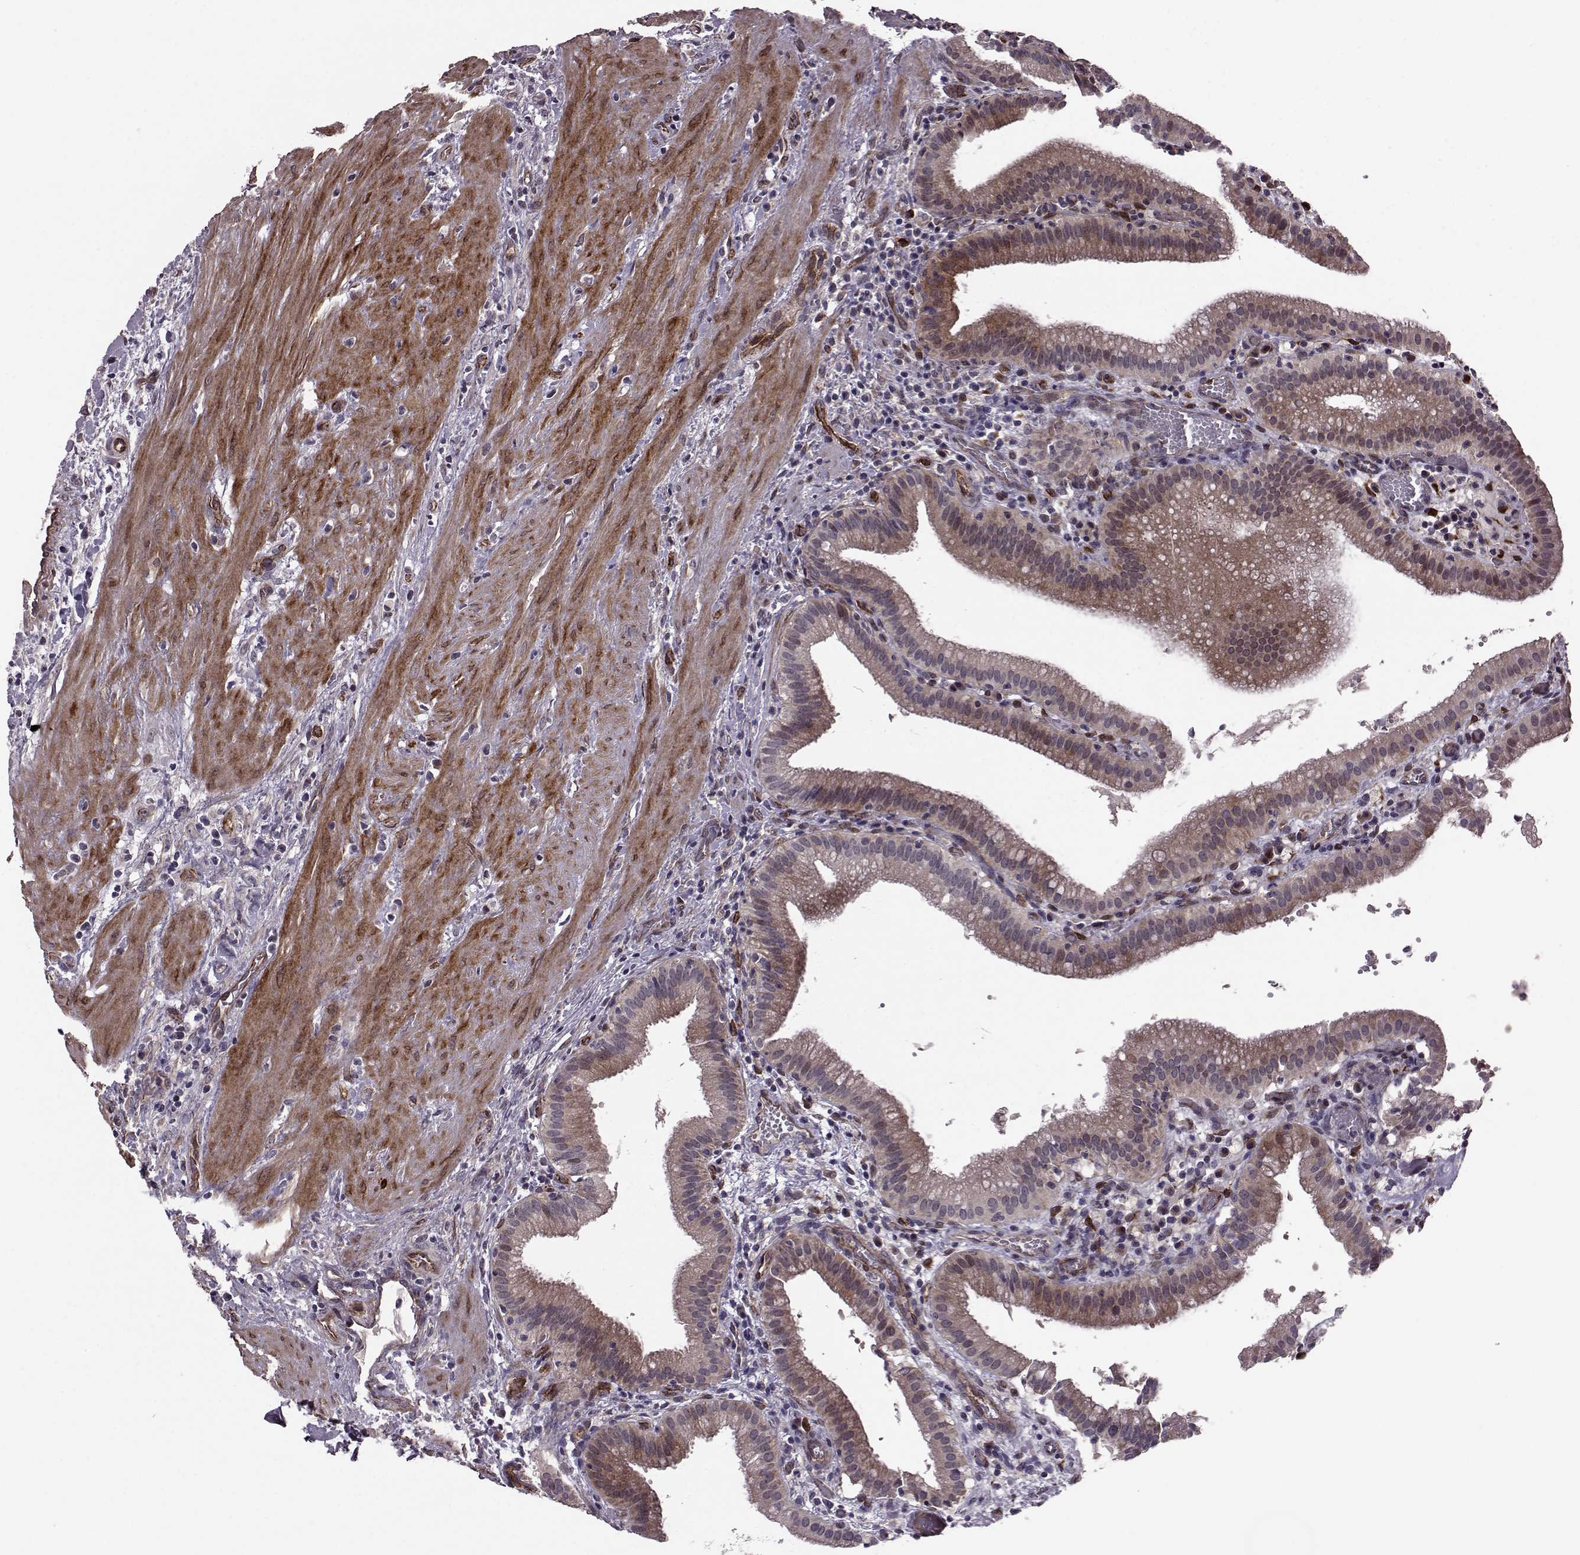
{"staining": {"intensity": "moderate", "quantity": "25%-75%", "location": "cytoplasmic/membranous"}, "tissue": "gallbladder", "cell_type": "Glandular cells", "image_type": "normal", "snomed": [{"axis": "morphology", "description": "Normal tissue, NOS"}, {"axis": "topography", "description": "Gallbladder"}], "caption": "High-power microscopy captured an IHC micrograph of benign gallbladder, revealing moderate cytoplasmic/membranous expression in about 25%-75% of glandular cells.", "gene": "SYNPO", "patient": {"sex": "male", "age": 42}}